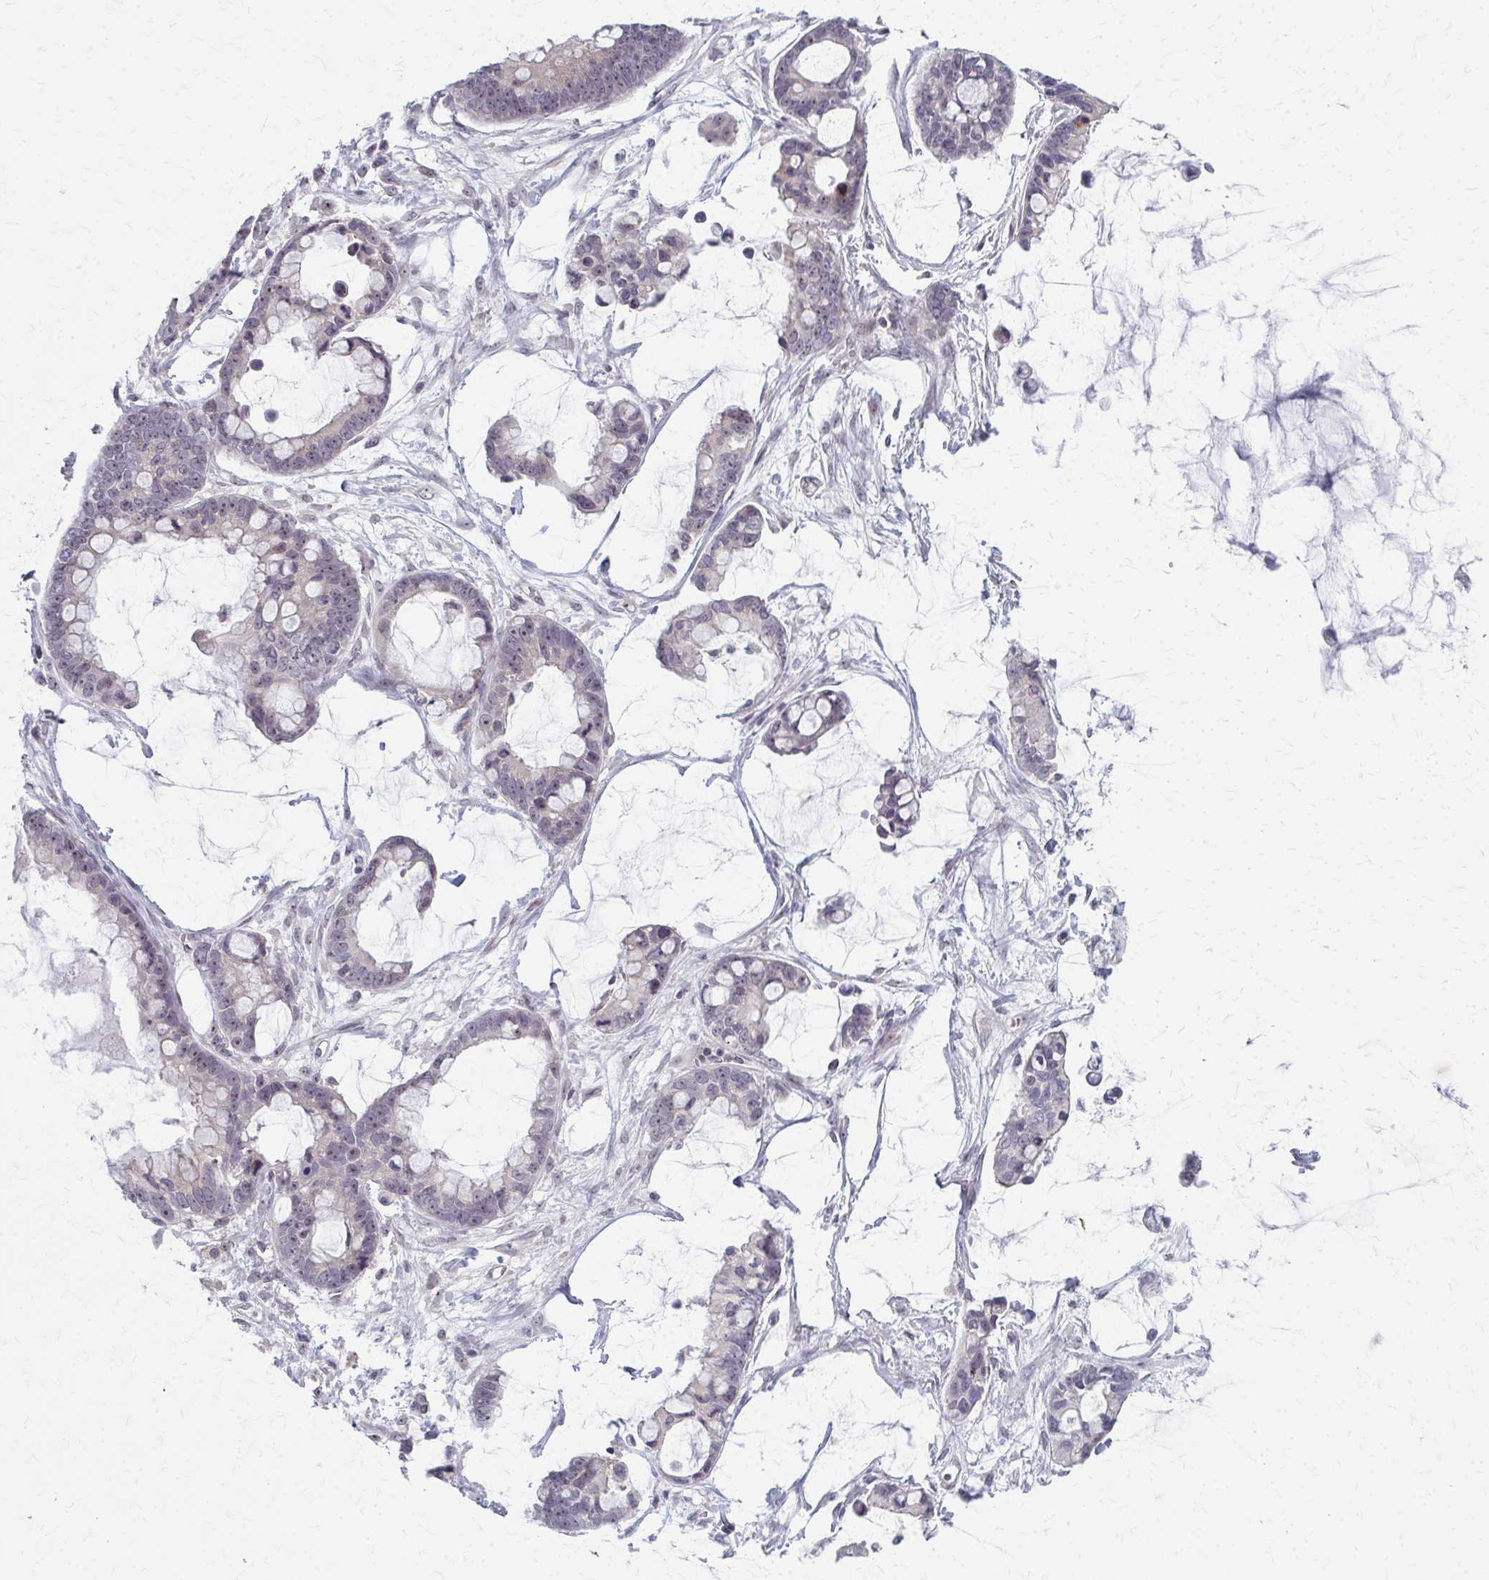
{"staining": {"intensity": "weak", "quantity": "<25%", "location": "nuclear"}, "tissue": "ovarian cancer", "cell_type": "Tumor cells", "image_type": "cancer", "snomed": [{"axis": "morphology", "description": "Cystadenocarcinoma, mucinous, NOS"}, {"axis": "topography", "description": "Ovary"}], "caption": "Human ovarian mucinous cystadenocarcinoma stained for a protein using immunohistochemistry reveals no expression in tumor cells.", "gene": "NUDT16", "patient": {"sex": "female", "age": 63}}